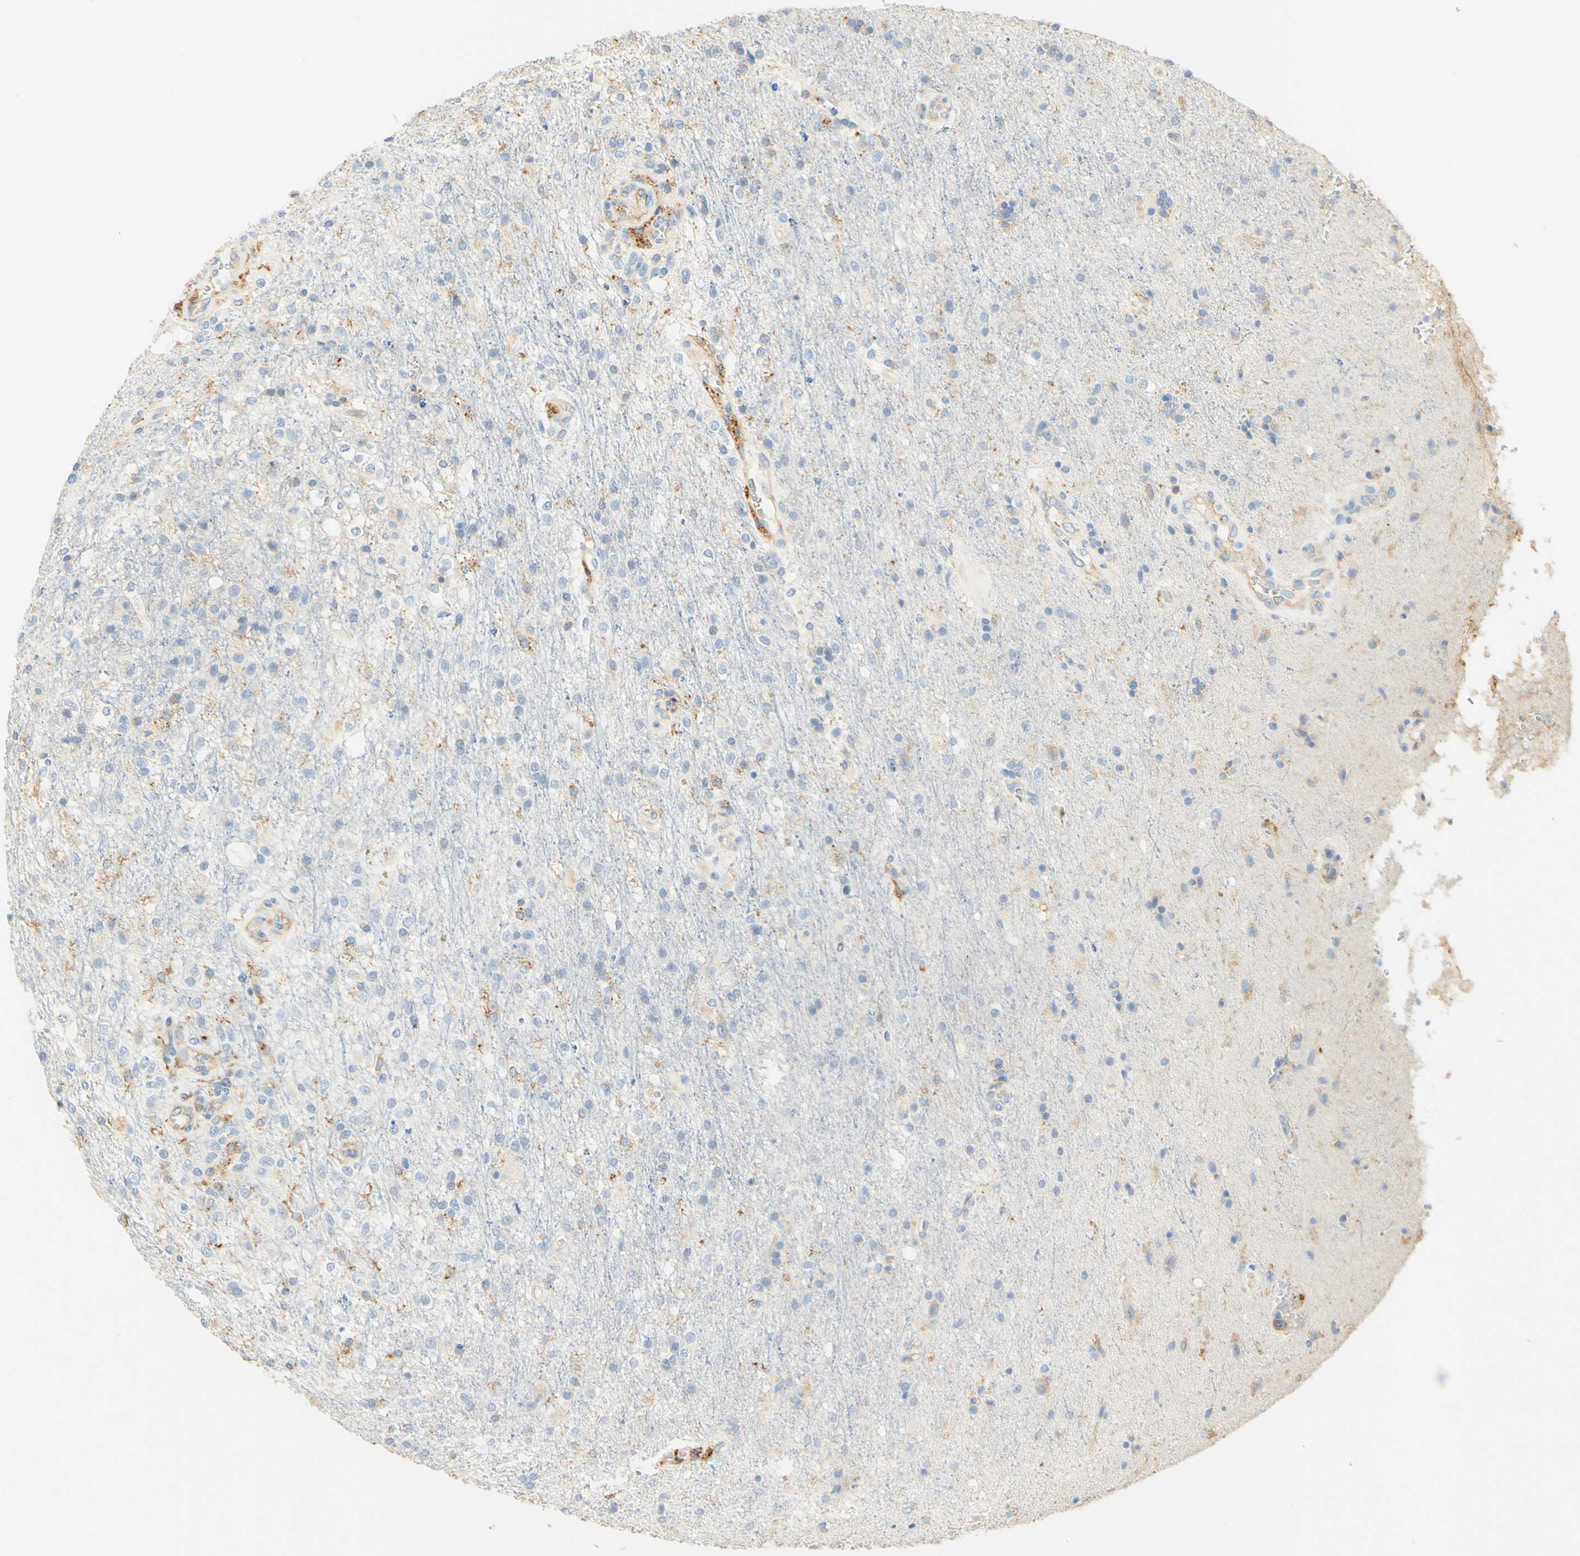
{"staining": {"intensity": "weak", "quantity": "25%-75%", "location": "cytoplasmic/membranous"}, "tissue": "glioma", "cell_type": "Tumor cells", "image_type": "cancer", "snomed": [{"axis": "morphology", "description": "Normal tissue, NOS"}, {"axis": "morphology", "description": "Glioma, malignant, High grade"}, {"axis": "topography", "description": "Cerebral cortex"}], "caption": "Malignant high-grade glioma stained for a protein (brown) reveals weak cytoplasmic/membranous positive expression in approximately 25%-75% of tumor cells.", "gene": "FCGRT", "patient": {"sex": "male", "age": 77}}